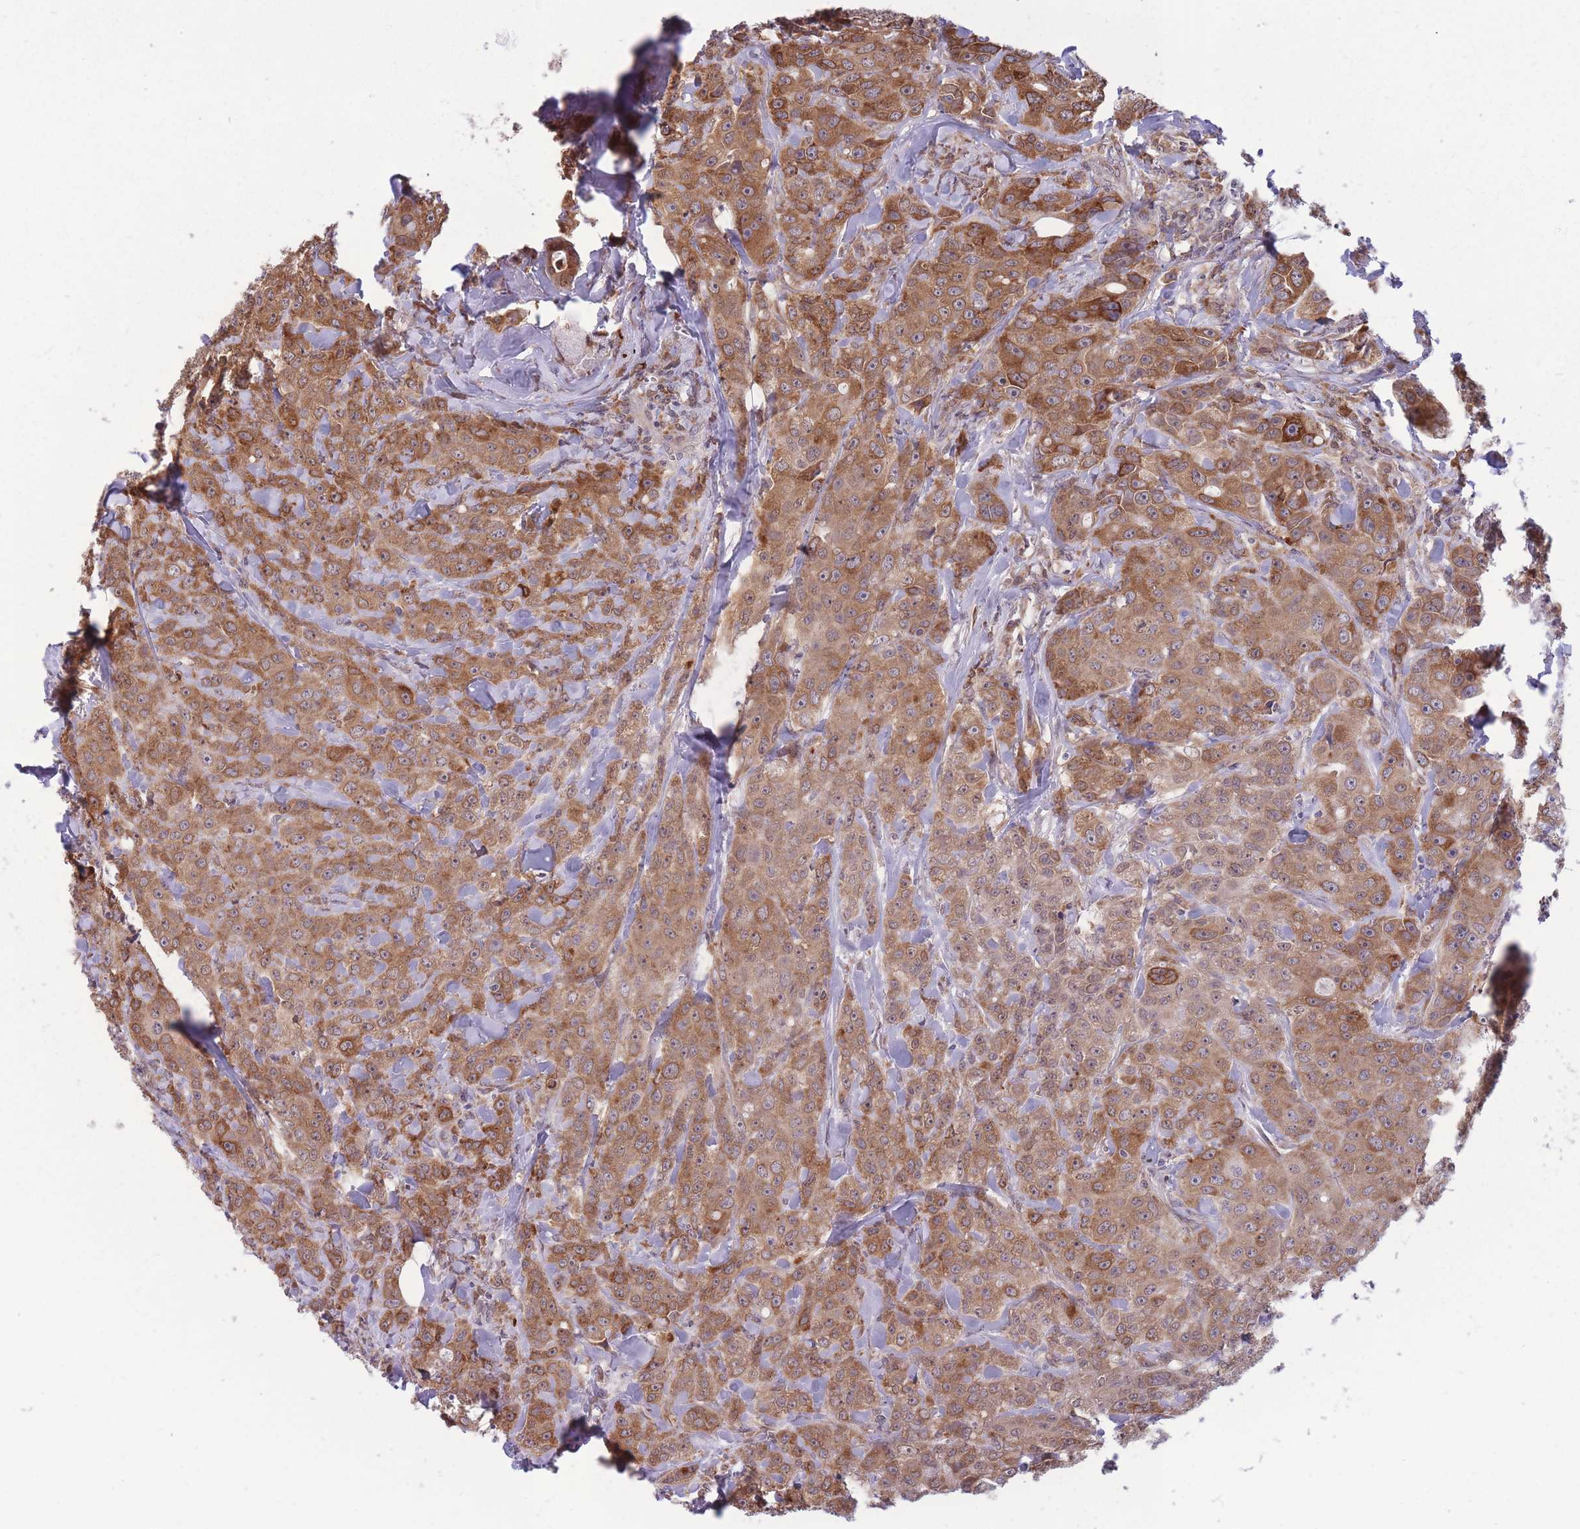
{"staining": {"intensity": "moderate", "quantity": ">75%", "location": "cytoplasmic/membranous"}, "tissue": "breast cancer", "cell_type": "Tumor cells", "image_type": "cancer", "snomed": [{"axis": "morphology", "description": "Duct carcinoma"}, {"axis": "topography", "description": "Breast"}], "caption": "The micrograph demonstrates a brown stain indicating the presence of a protein in the cytoplasmic/membranous of tumor cells in breast intraductal carcinoma. (DAB = brown stain, brightfield microscopy at high magnification).", "gene": "TMEM121", "patient": {"sex": "female", "age": 43}}